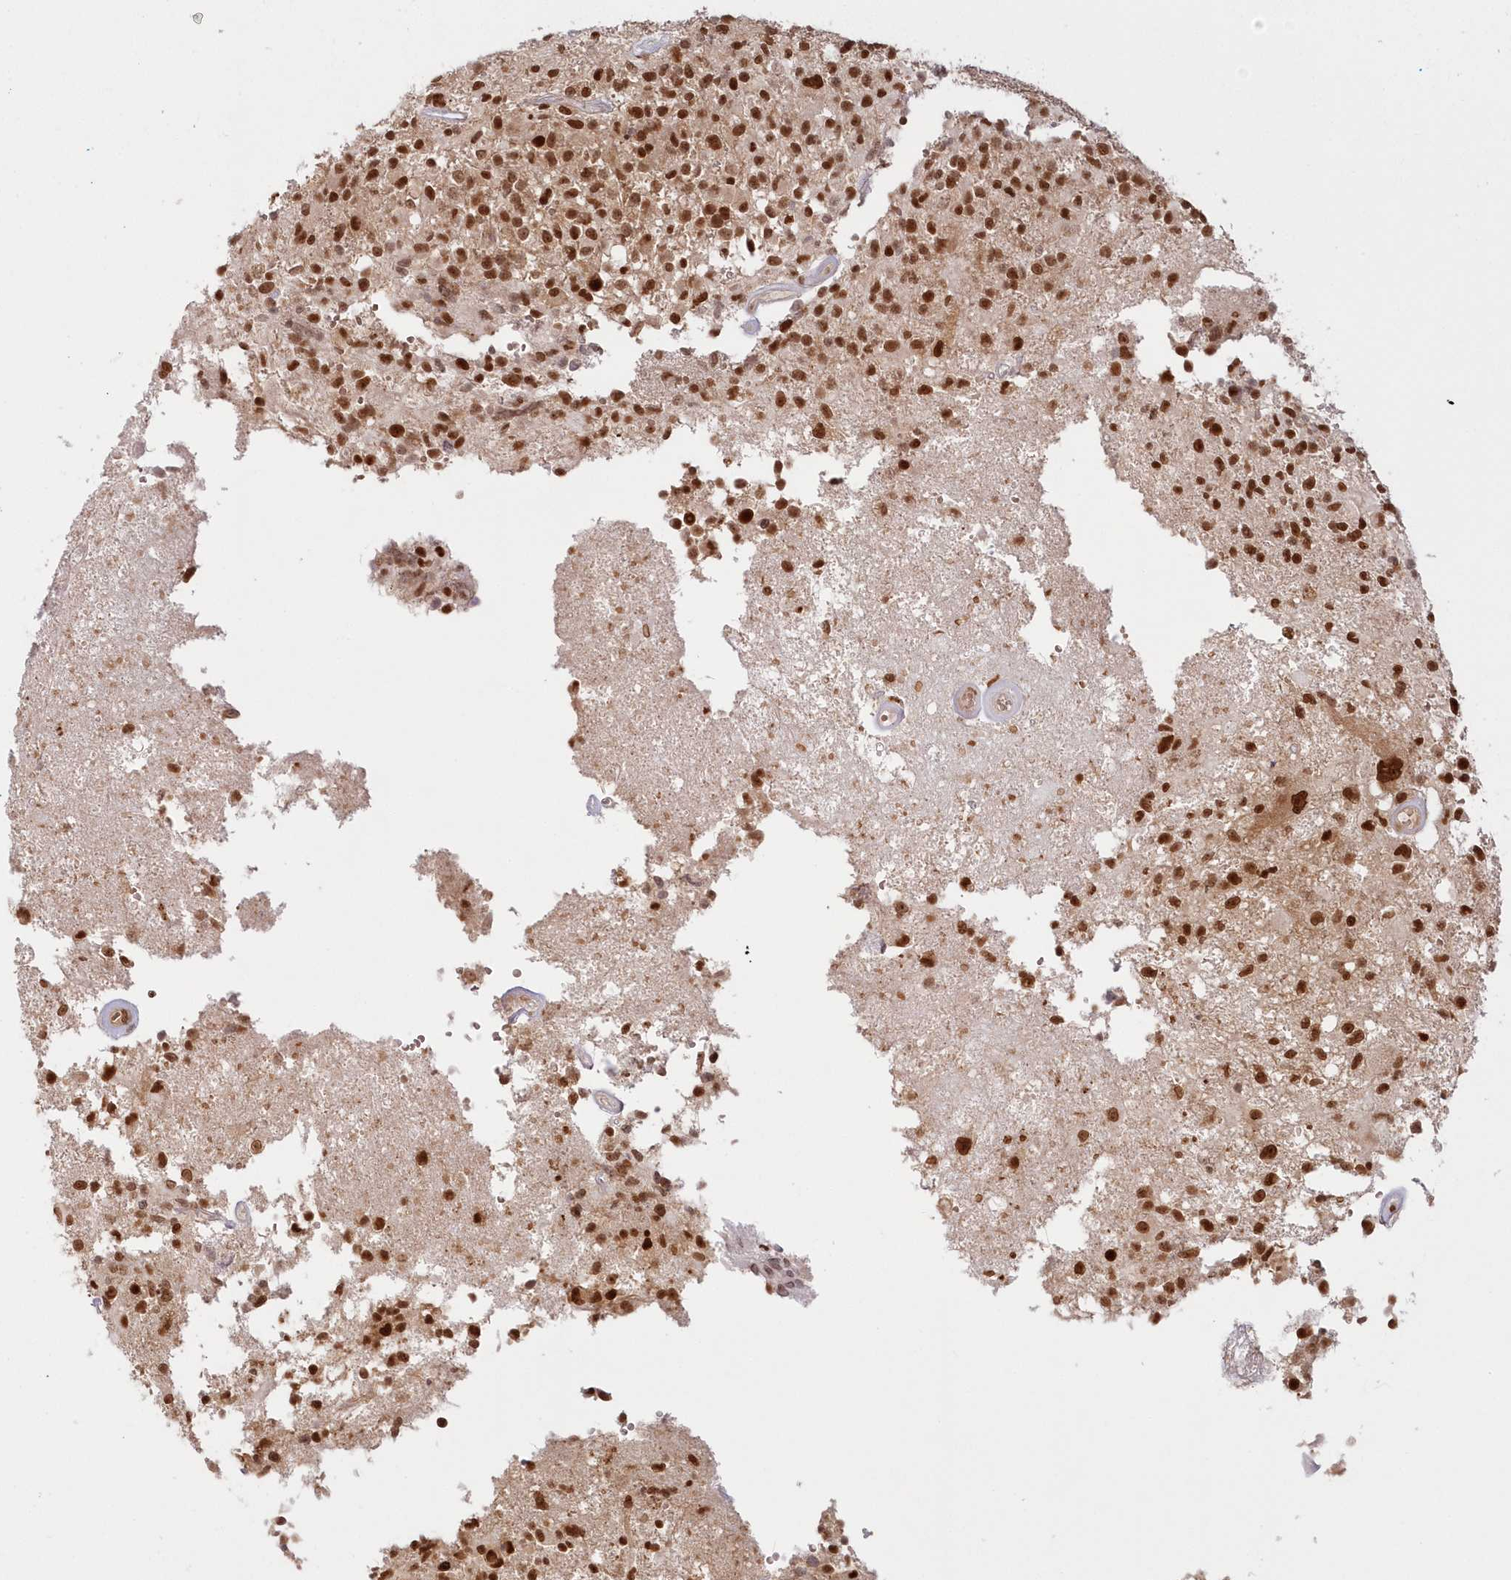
{"staining": {"intensity": "strong", "quantity": ">75%", "location": "cytoplasmic/membranous,nuclear"}, "tissue": "glioma", "cell_type": "Tumor cells", "image_type": "cancer", "snomed": [{"axis": "morphology", "description": "Glioma, malignant, High grade"}, {"axis": "morphology", "description": "Glioblastoma, NOS"}, {"axis": "topography", "description": "Brain"}], "caption": "This is a histology image of IHC staining of glioma, which shows strong expression in the cytoplasmic/membranous and nuclear of tumor cells.", "gene": "TOGARAM2", "patient": {"sex": "male", "age": 60}}